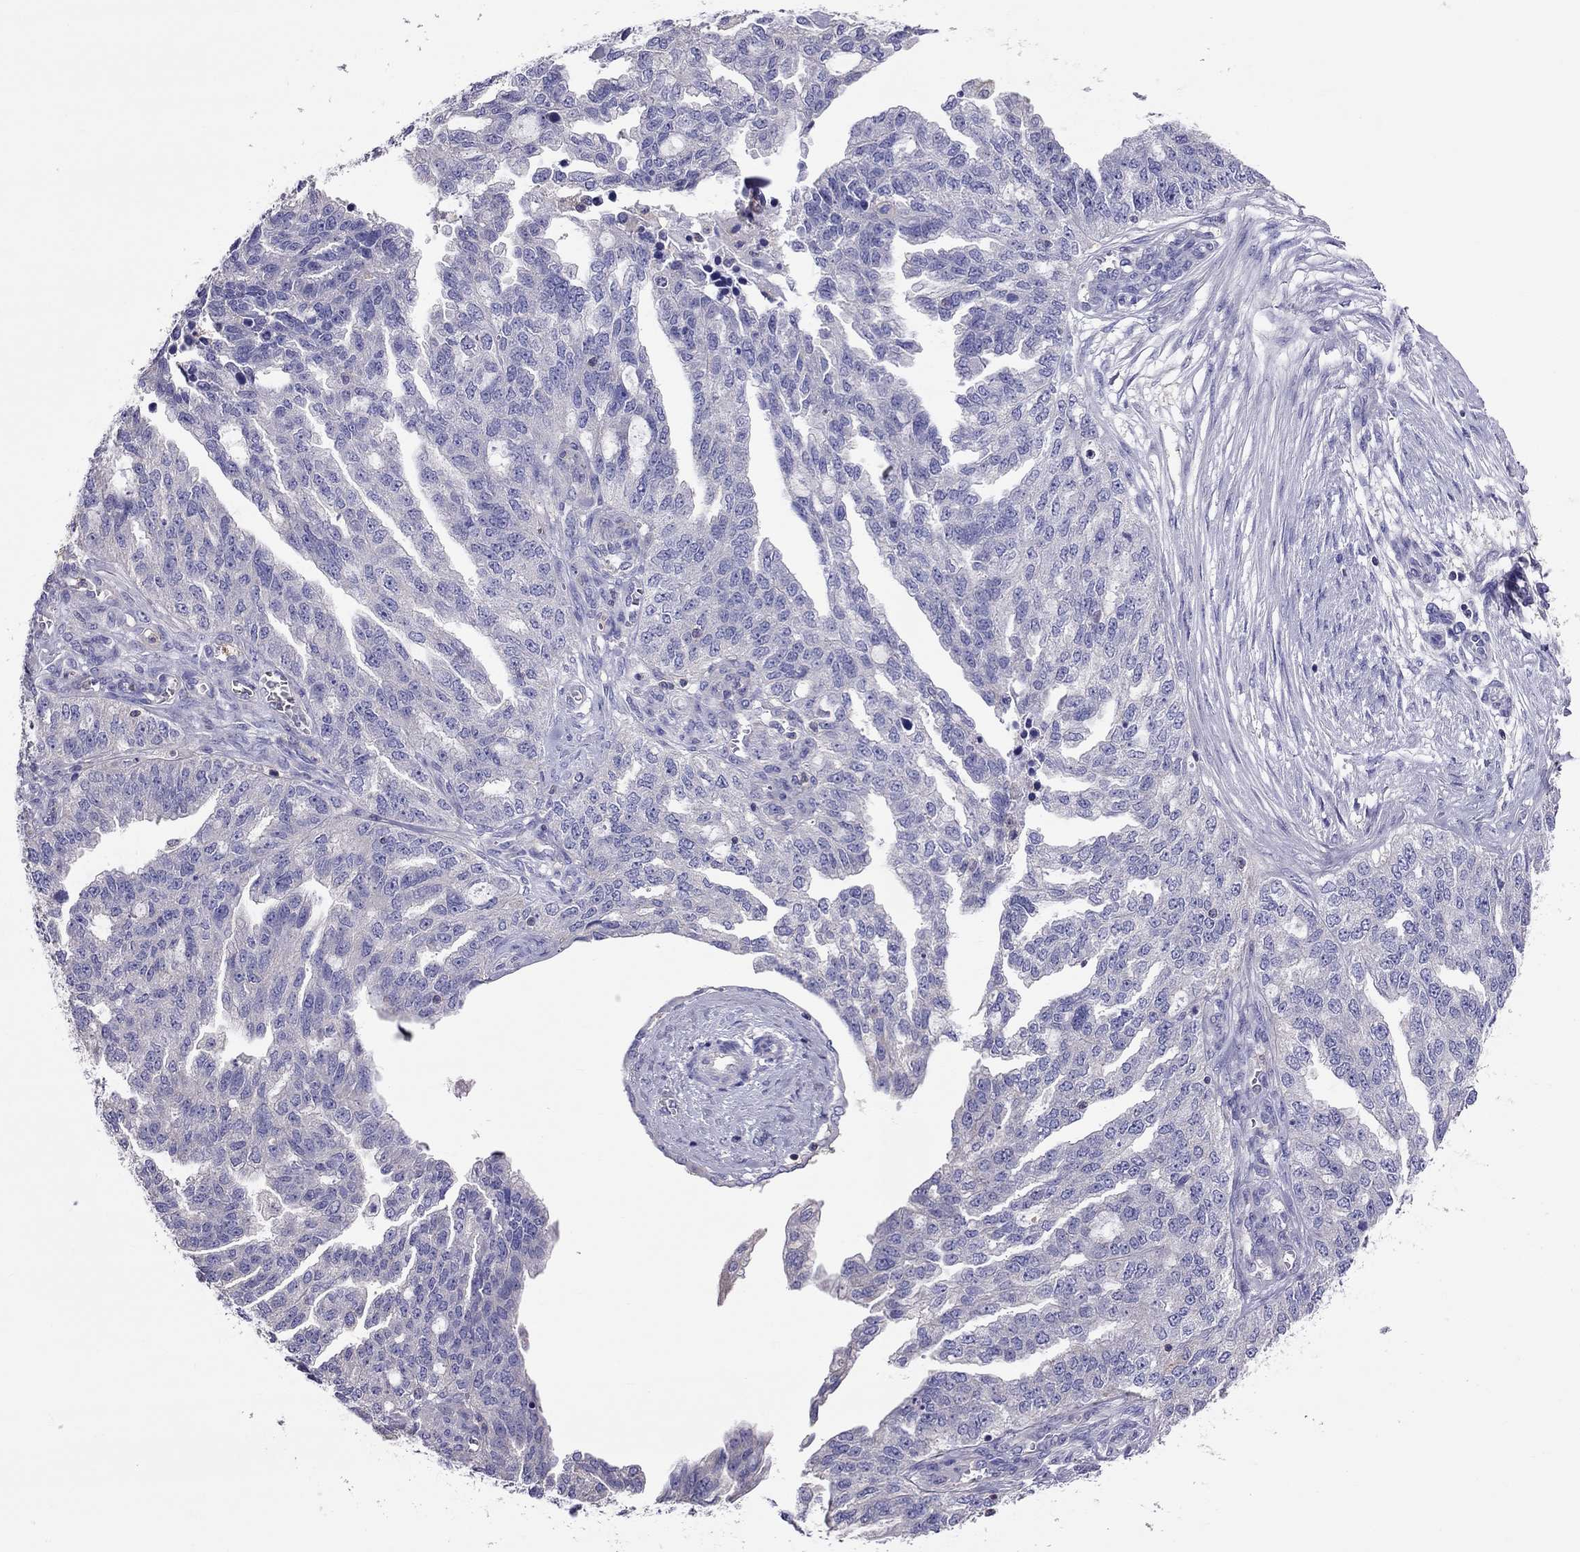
{"staining": {"intensity": "negative", "quantity": "none", "location": "none"}, "tissue": "ovarian cancer", "cell_type": "Tumor cells", "image_type": "cancer", "snomed": [{"axis": "morphology", "description": "Cystadenocarcinoma, serous, NOS"}, {"axis": "topography", "description": "Ovary"}], "caption": "The image displays no significant staining in tumor cells of ovarian cancer (serous cystadenocarcinoma).", "gene": "TEX22", "patient": {"sex": "female", "age": 51}}